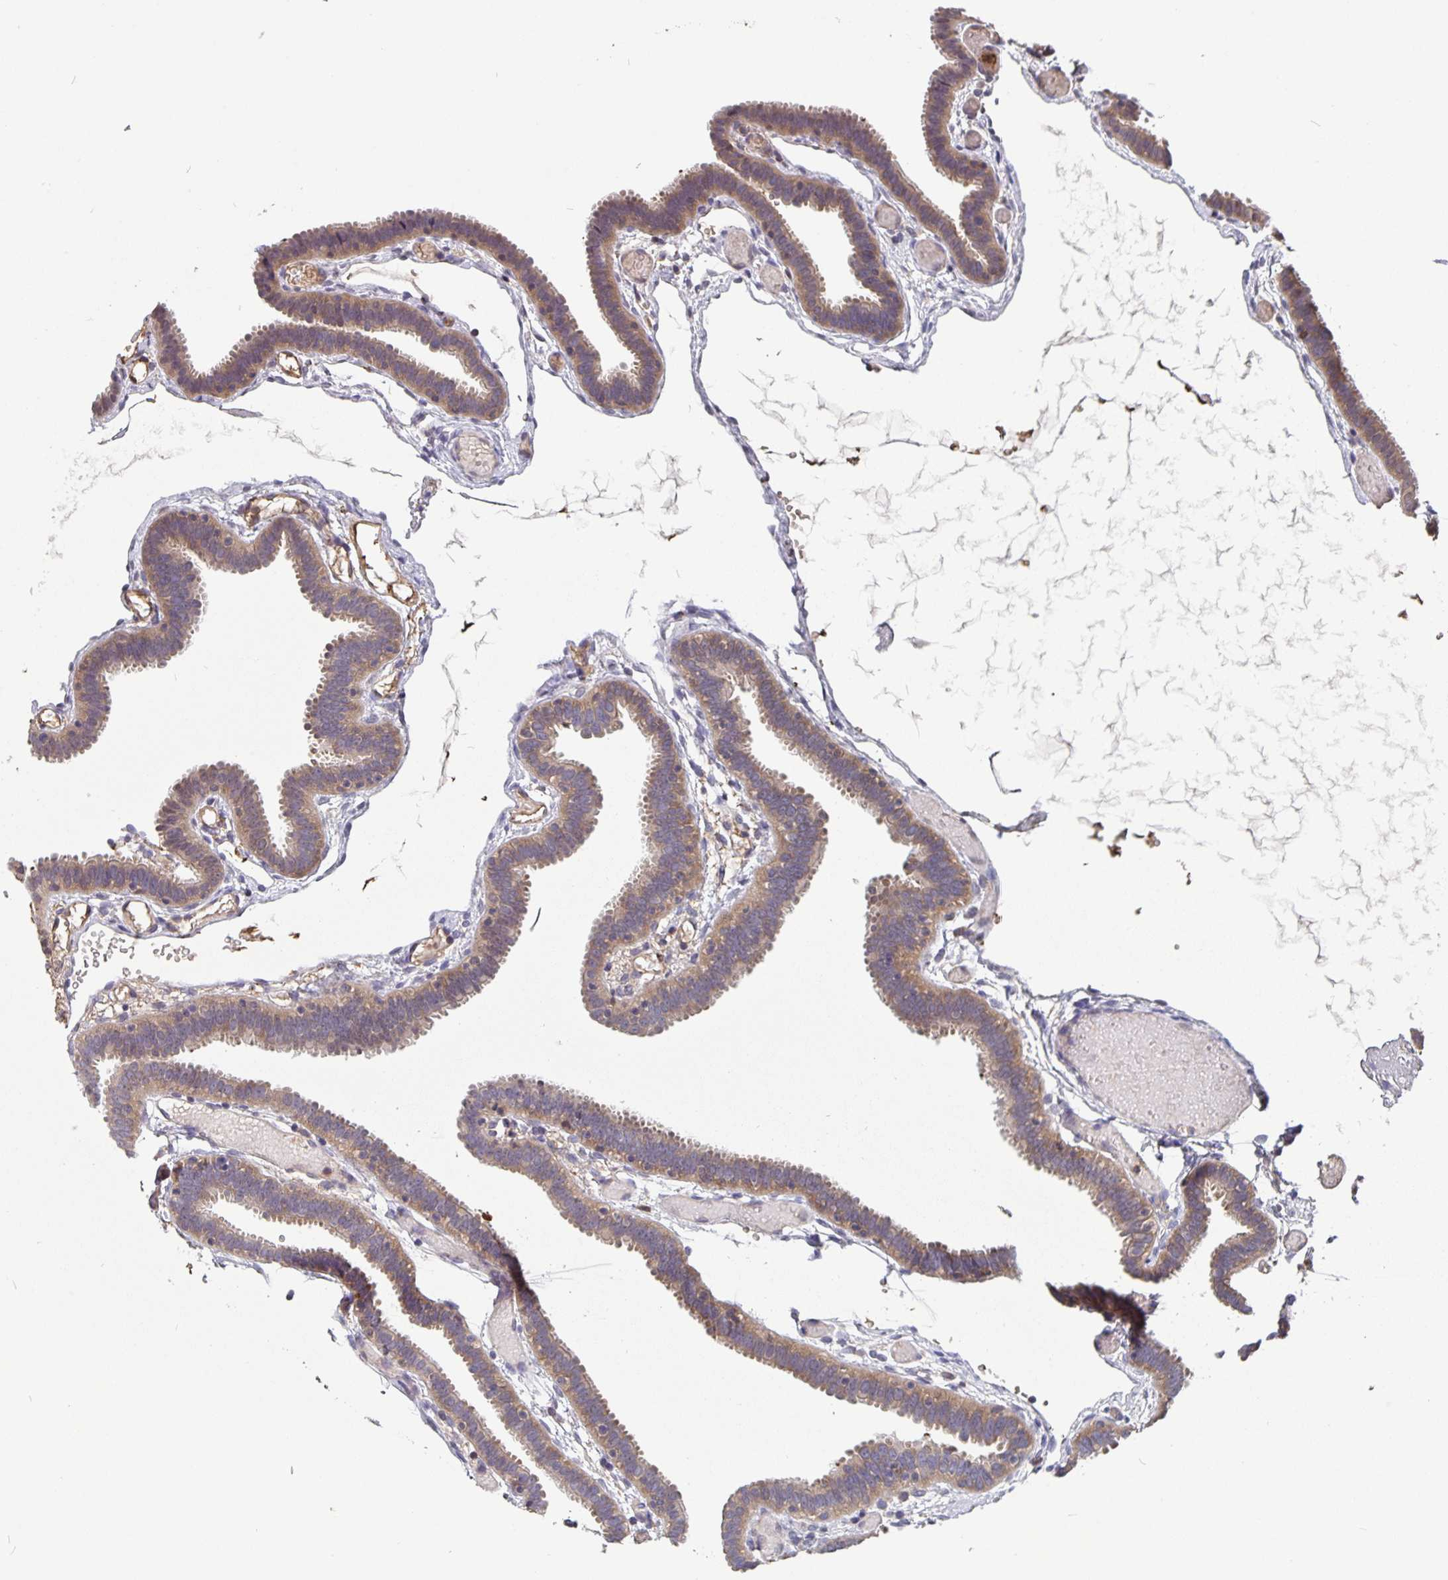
{"staining": {"intensity": "moderate", "quantity": ">75%", "location": "cytoplasmic/membranous"}, "tissue": "fallopian tube", "cell_type": "Glandular cells", "image_type": "normal", "snomed": [{"axis": "morphology", "description": "Normal tissue, NOS"}, {"axis": "topography", "description": "Fallopian tube"}], "caption": "IHC histopathology image of unremarkable fallopian tube: fallopian tube stained using immunohistochemistry reveals medium levels of moderate protein expression localized specifically in the cytoplasmic/membranous of glandular cells, appearing as a cytoplasmic/membranous brown color.", "gene": "FEM1C", "patient": {"sex": "female", "age": 37}}